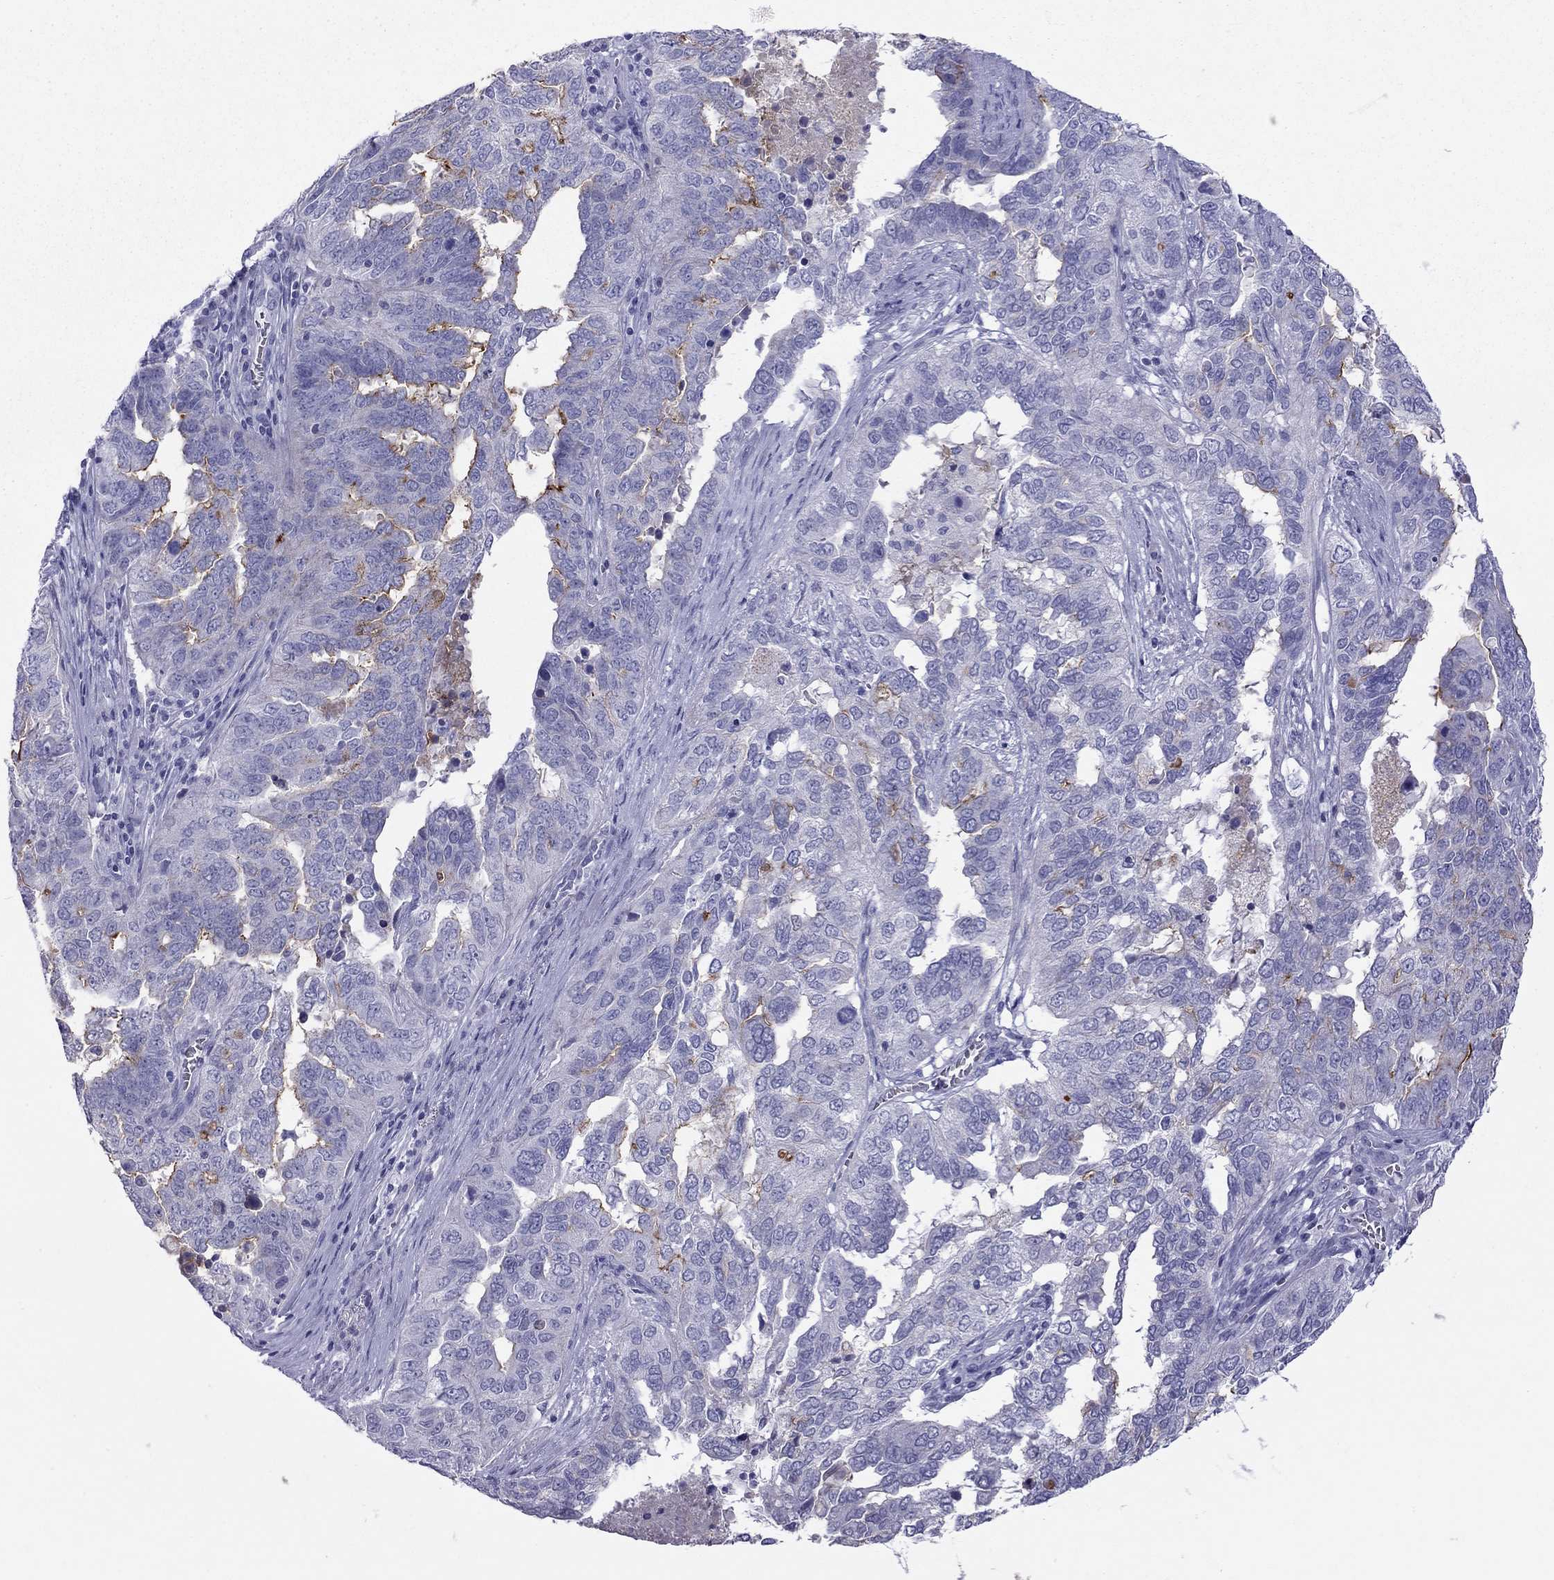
{"staining": {"intensity": "strong", "quantity": "<25%", "location": "cytoplasmic/membranous"}, "tissue": "ovarian cancer", "cell_type": "Tumor cells", "image_type": "cancer", "snomed": [{"axis": "morphology", "description": "Carcinoma, endometroid"}, {"axis": "topography", "description": "Soft tissue"}, {"axis": "topography", "description": "Ovary"}], "caption": "IHC histopathology image of human ovarian endometroid carcinoma stained for a protein (brown), which exhibits medium levels of strong cytoplasmic/membranous staining in about <25% of tumor cells.", "gene": "MUC16", "patient": {"sex": "female", "age": 52}}